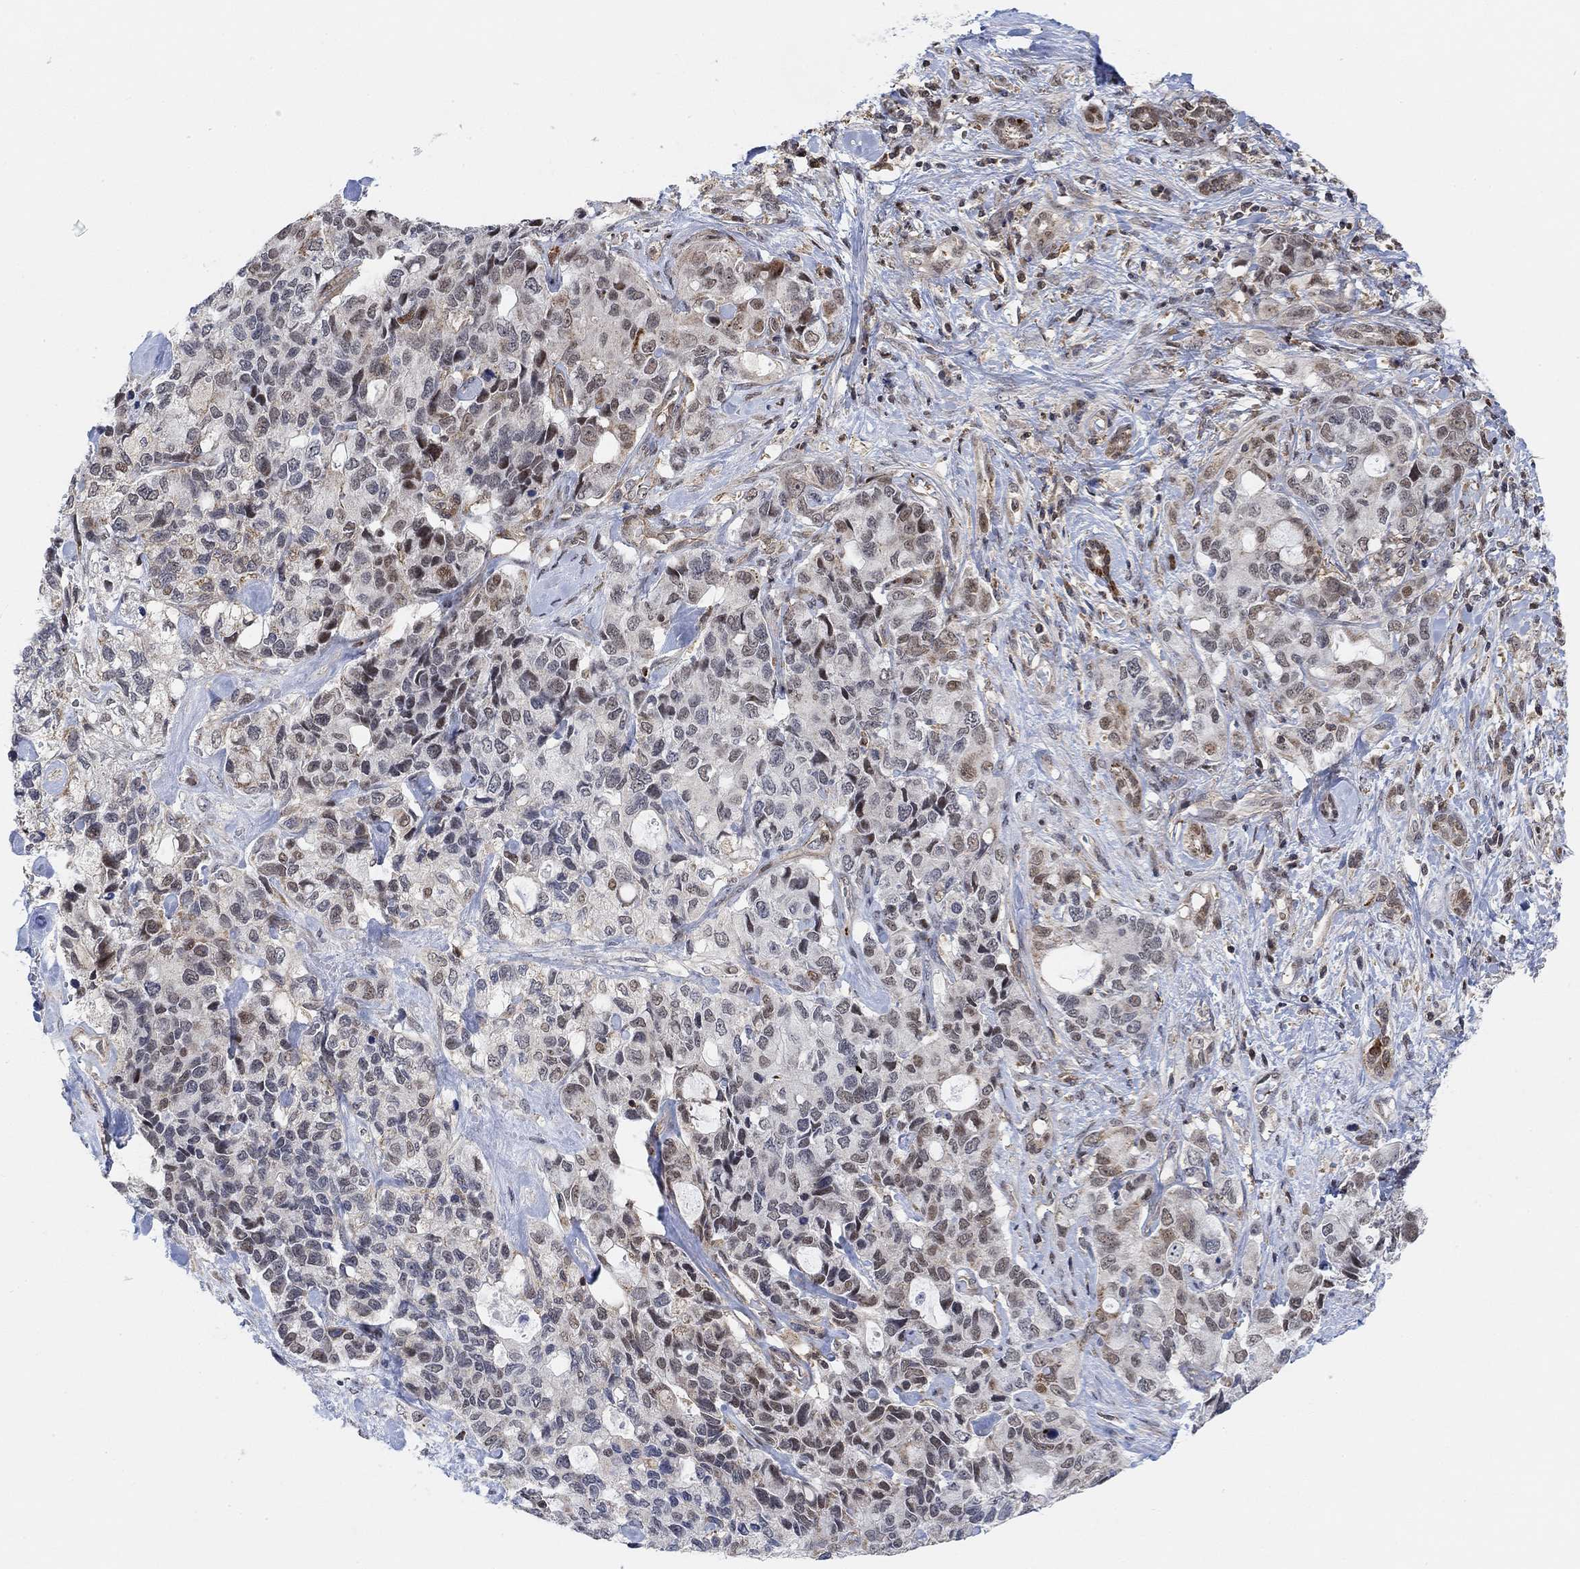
{"staining": {"intensity": "weak", "quantity": "<25%", "location": "nuclear"}, "tissue": "pancreatic cancer", "cell_type": "Tumor cells", "image_type": "cancer", "snomed": [{"axis": "morphology", "description": "Adenocarcinoma, NOS"}, {"axis": "topography", "description": "Pancreas"}], "caption": "IHC of pancreatic cancer (adenocarcinoma) displays no expression in tumor cells. The staining is performed using DAB (3,3'-diaminobenzidine) brown chromogen with nuclei counter-stained in using hematoxylin.", "gene": "PWWP2B", "patient": {"sex": "female", "age": 56}}